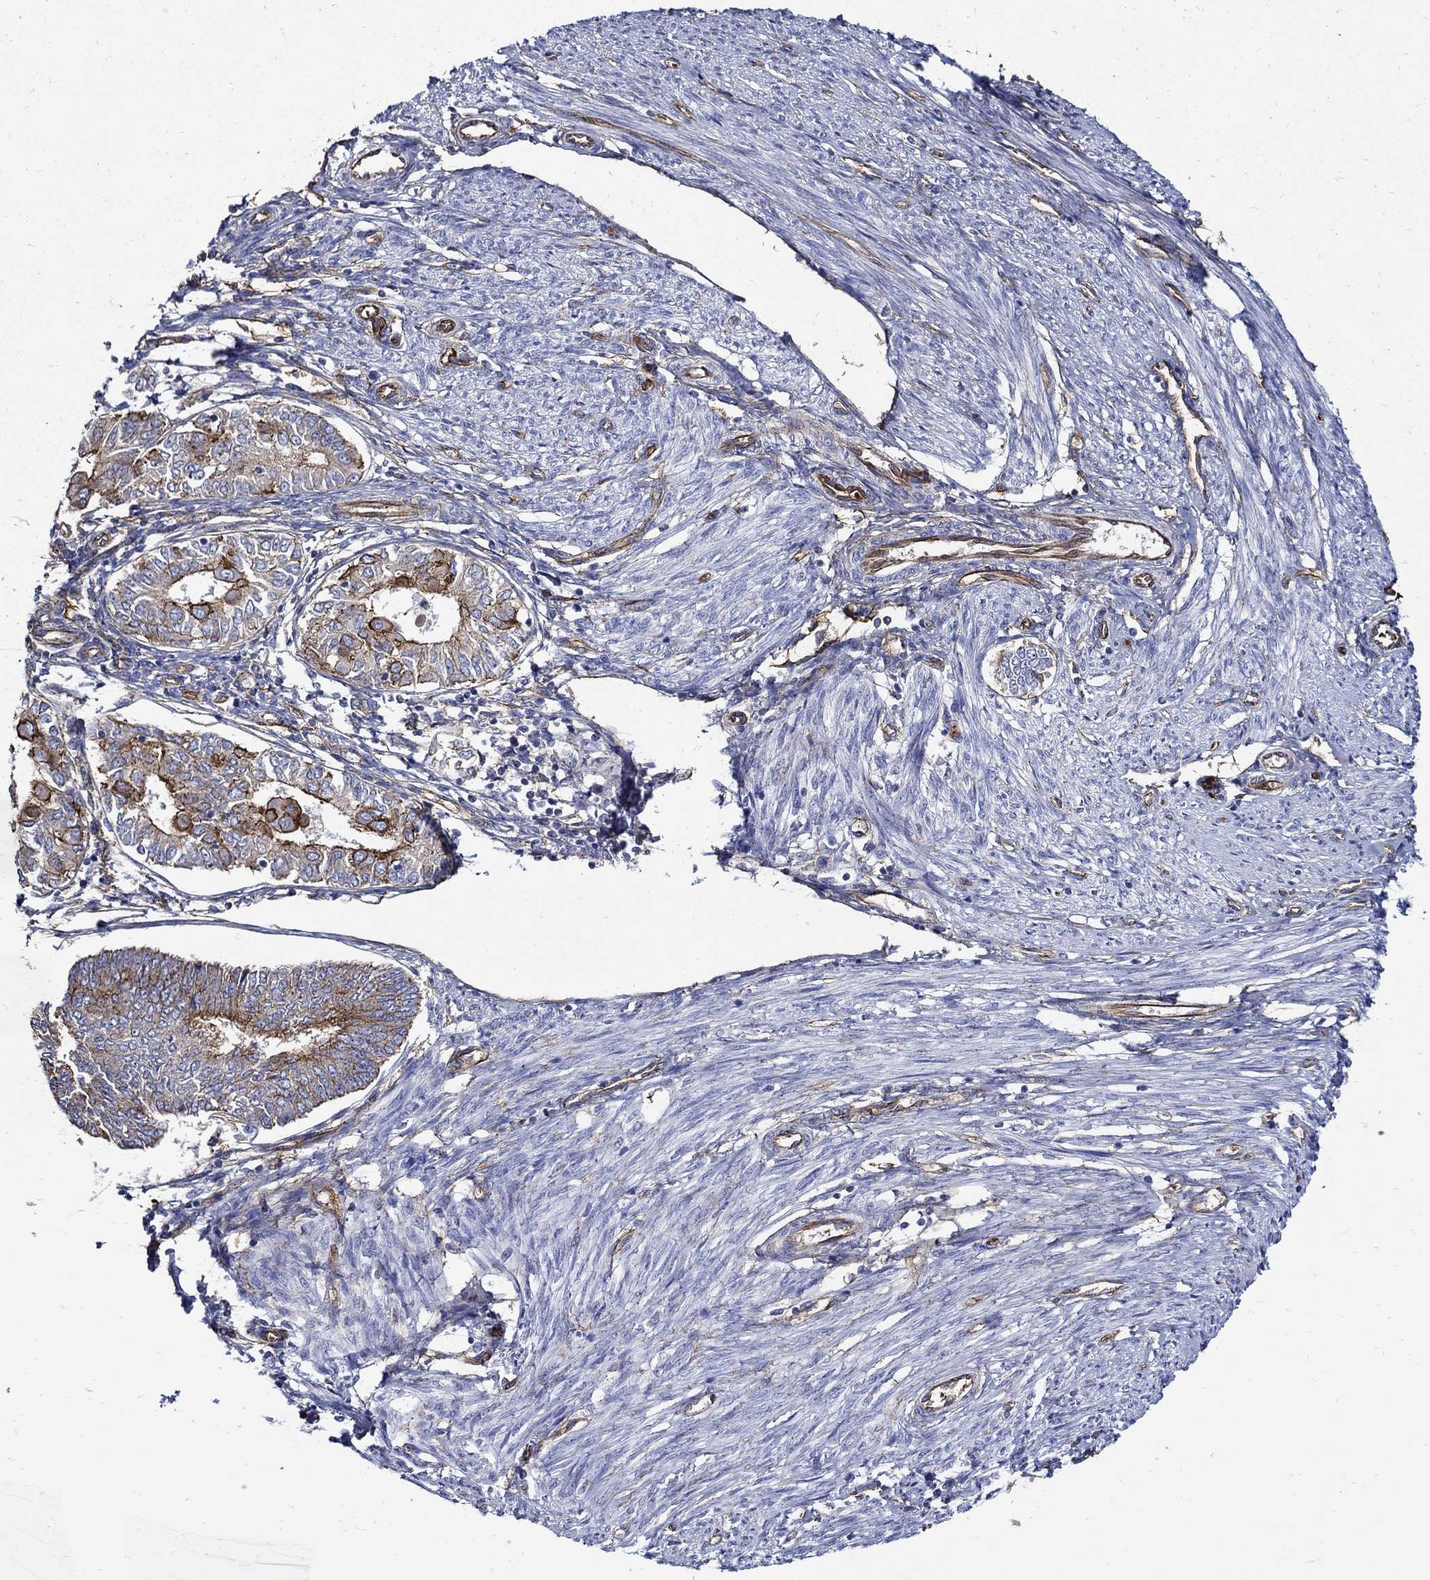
{"staining": {"intensity": "strong", "quantity": "25%-75%", "location": "cytoplasmic/membranous"}, "tissue": "endometrial cancer", "cell_type": "Tumor cells", "image_type": "cancer", "snomed": [{"axis": "morphology", "description": "Adenocarcinoma, NOS"}, {"axis": "topography", "description": "Endometrium"}], "caption": "DAB (3,3'-diaminobenzidine) immunohistochemical staining of human adenocarcinoma (endometrial) exhibits strong cytoplasmic/membranous protein positivity in approximately 25%-75% of tumor cells.", "gene": "APBB3", "patient": {"sex": "female", "age": 68}}